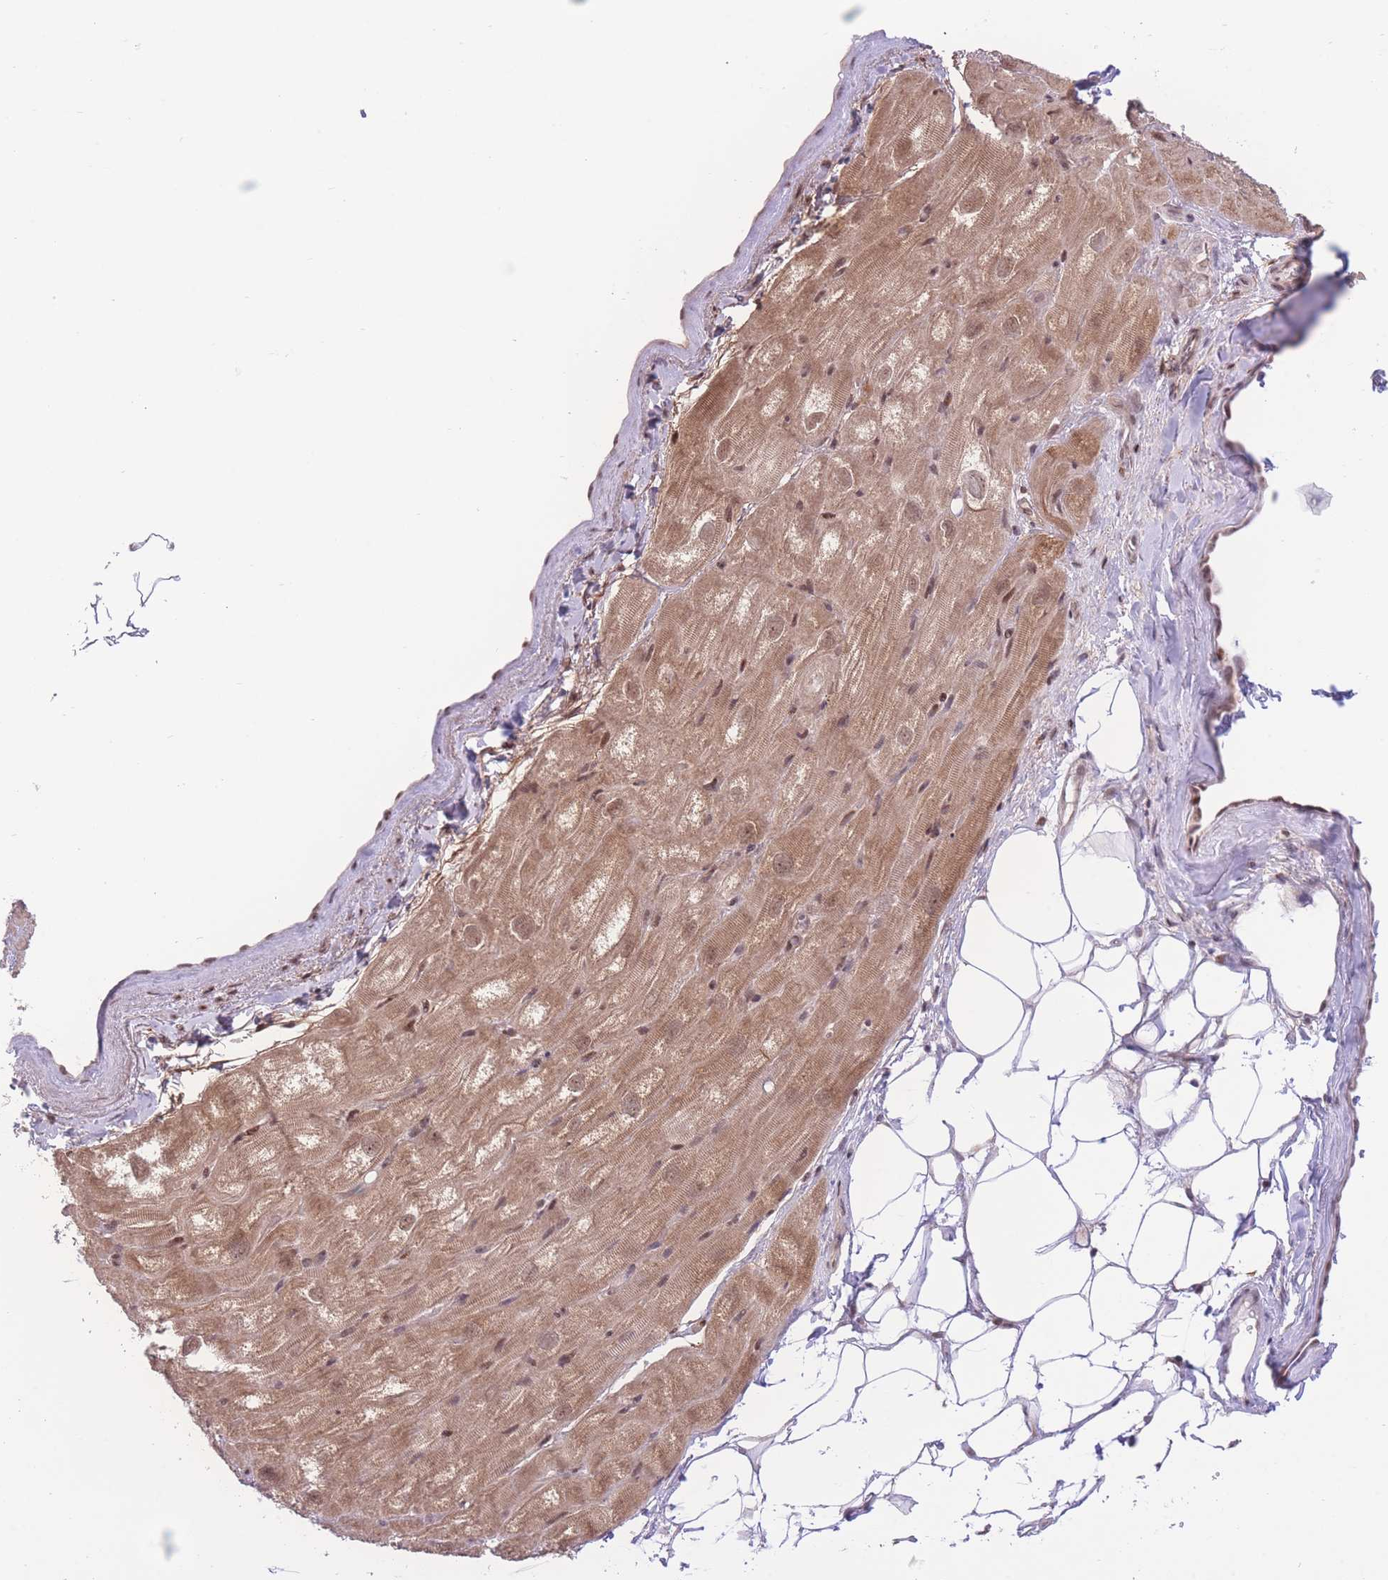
{"staining": {"intensity": "moderate", "quantity": ">75%", "location": "cytoplasmic/membranous,nuclear"}, "tissue": "heart muscle", "cell_type": "Cardiomyocytes", "image_type": "normal", "snomed": [{"axis": "morphology", "description": "Normal tissue, NOS"}, {"axis": "topography", "description": "Heart"}], "caption": "Protein staining by IHC demonstrates moderate cytoplasmic/membranous,nuclear positivity in approximately >75% of cardiomyocytes in normal heart muscle.", "gene": "PCIF1", "patient": {"sex": "male", "age": 50}}